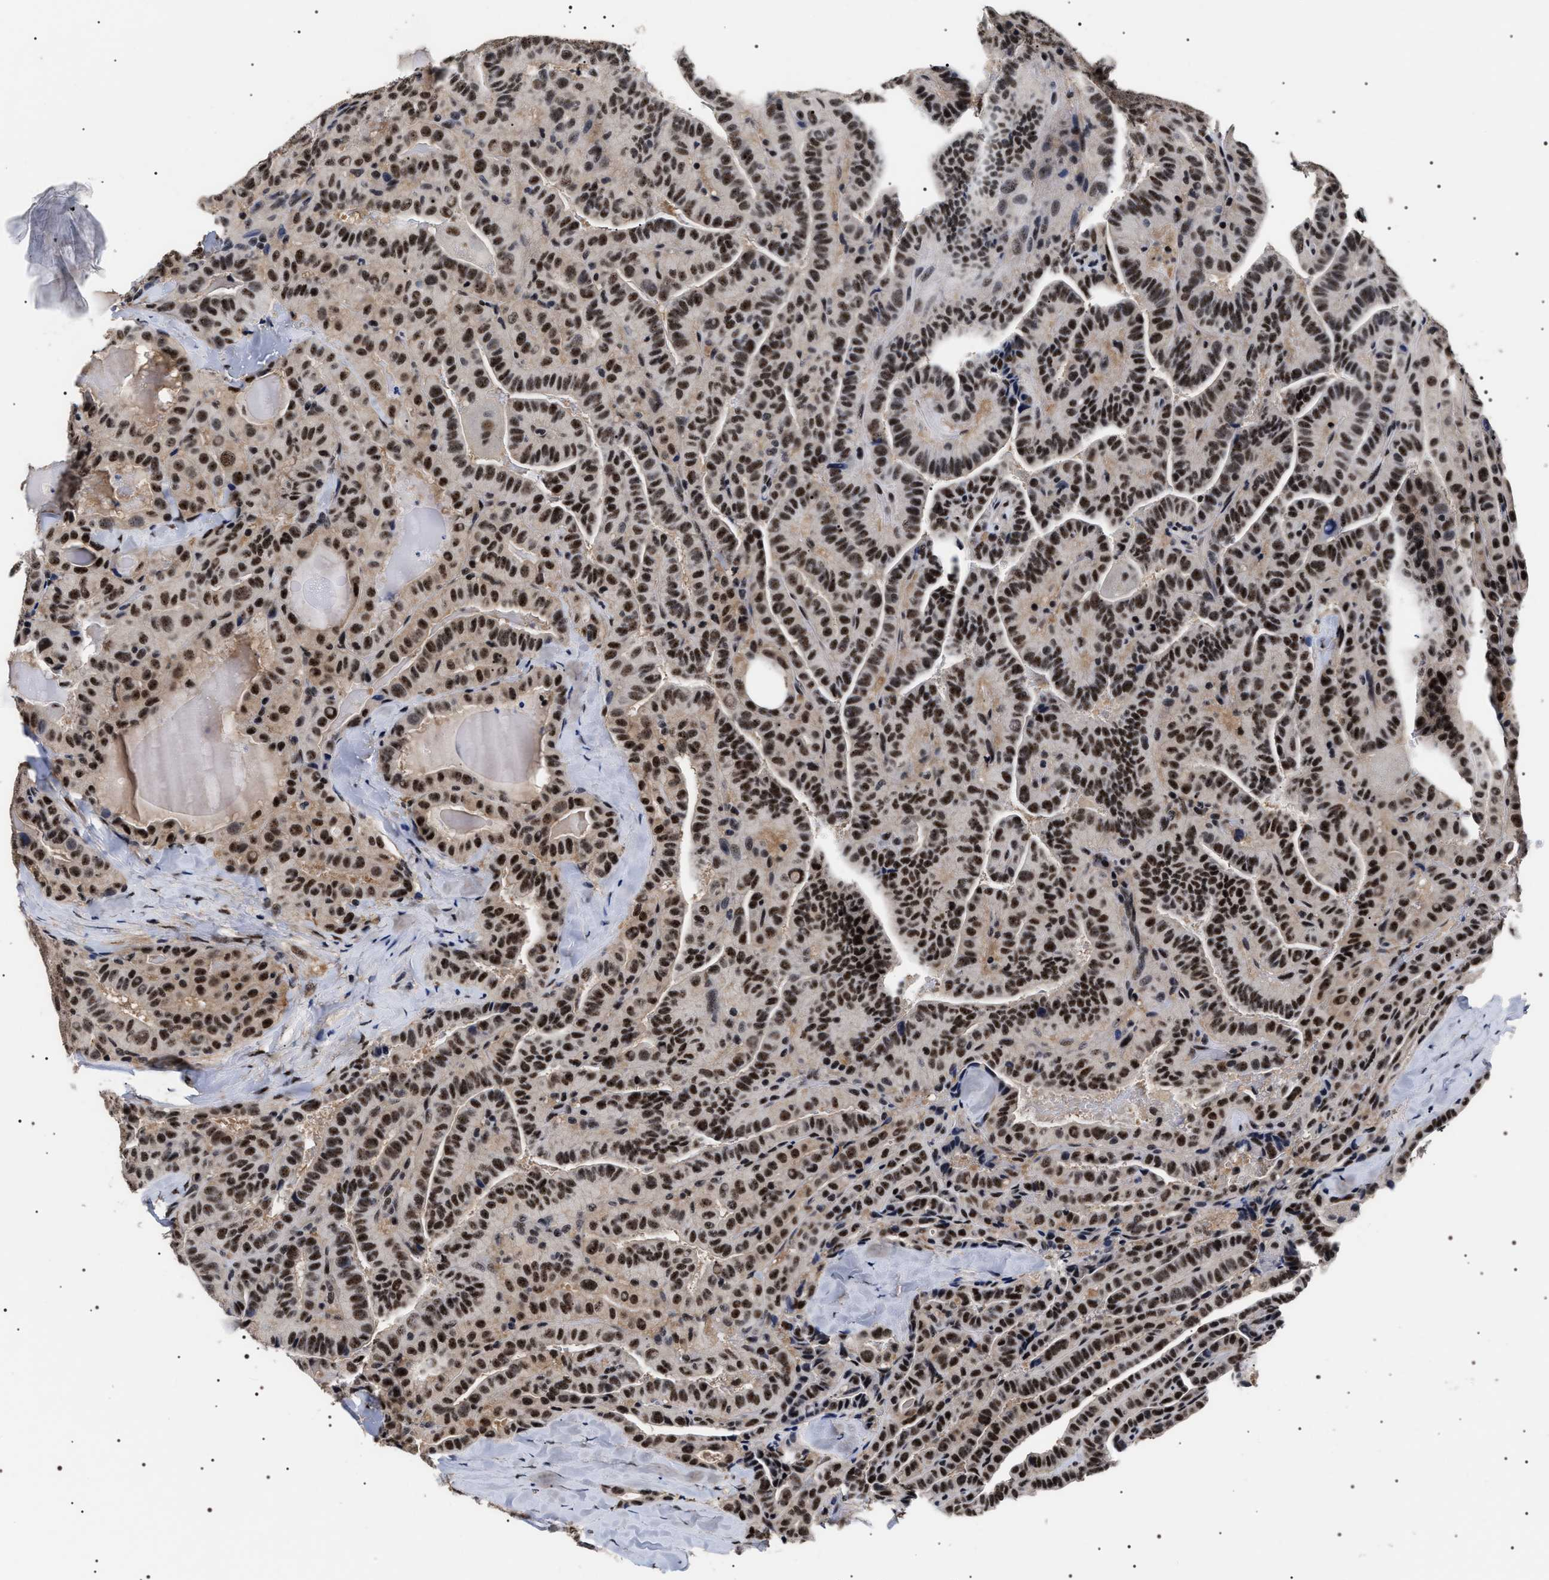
{"staining": {"intensity": "strong", "quantity": ">75%", "location": "nuclear"}, "tissue": "thyroid cancer", "cell_type": "Tumor cells", "image_type": "cancer", "snomed": [{"axis": "morphology", "description": "Papillary adenocarcinoma, NOS"}, {"axis": "topography", "description": "Thyroid gland"}], "caption": "Human thyroid papillary adenocarcinoma stained for a protein (brown) demonstrates strong nuclear positive staining in about >75% of tumor cells.", "gene": "CAAP1", "patient": {"sex": "male", "age": 77}}